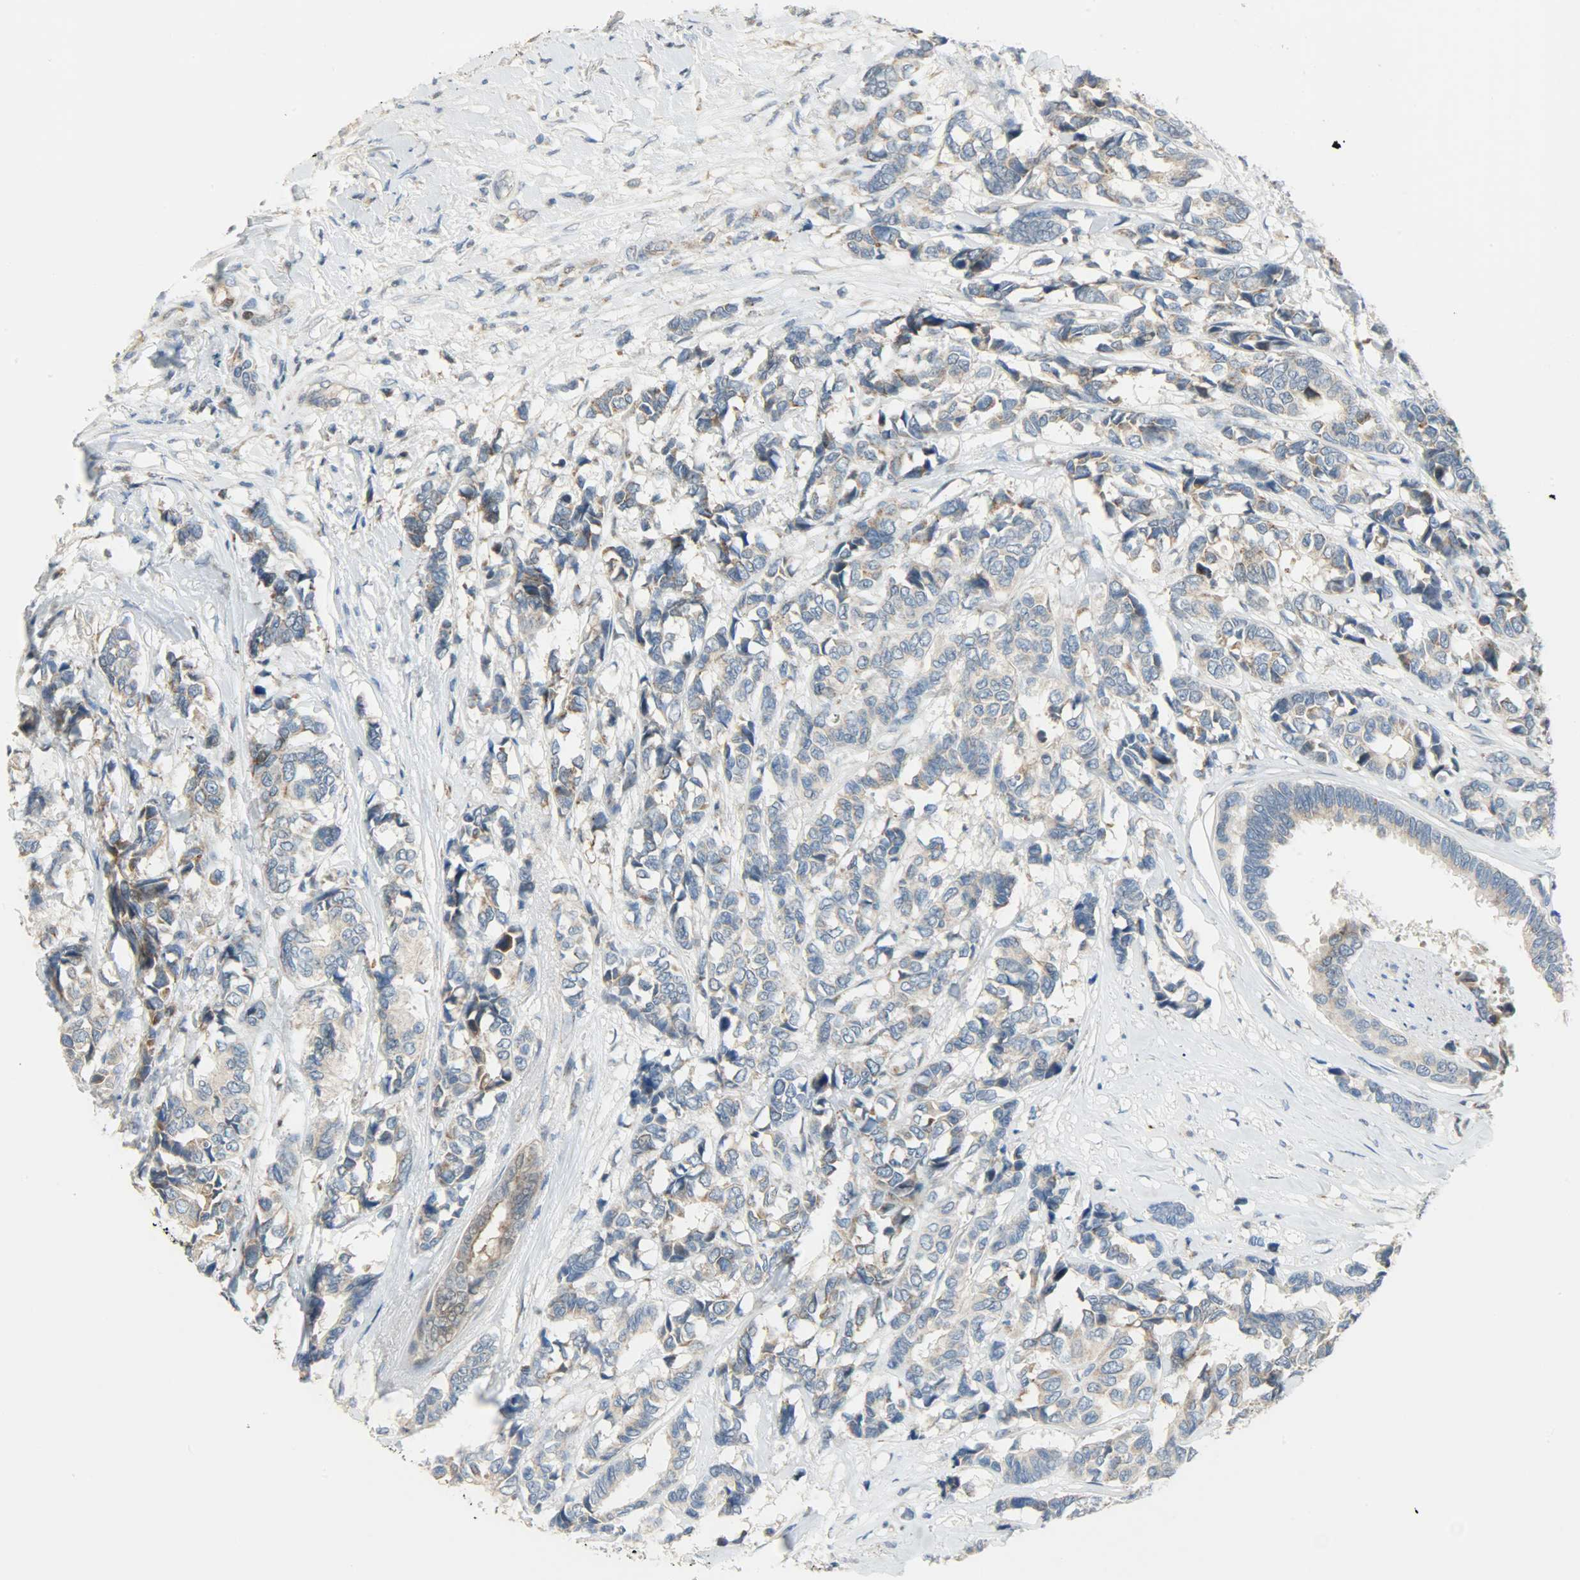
{"staining": {"intensity": "weak", "quantity": "25%-75%", "location": "cytoplasmic/membranous"}, "tissue": "breast cancer", "cell_type": "Tumor cells", "image_type": "cancer", "snomed": [{"axis": "morphology", "description": "Duct carcinoma"}, {"axis": "topography", "description": "Breast"}], "caption": "A low amount of weak cytoplasmic/membranous expression is present in about 25%-75% of tumor cells in breast cancer tissue.", "gene": "PPP1R1B", "patient": {"sex": "female", "age": 87}}